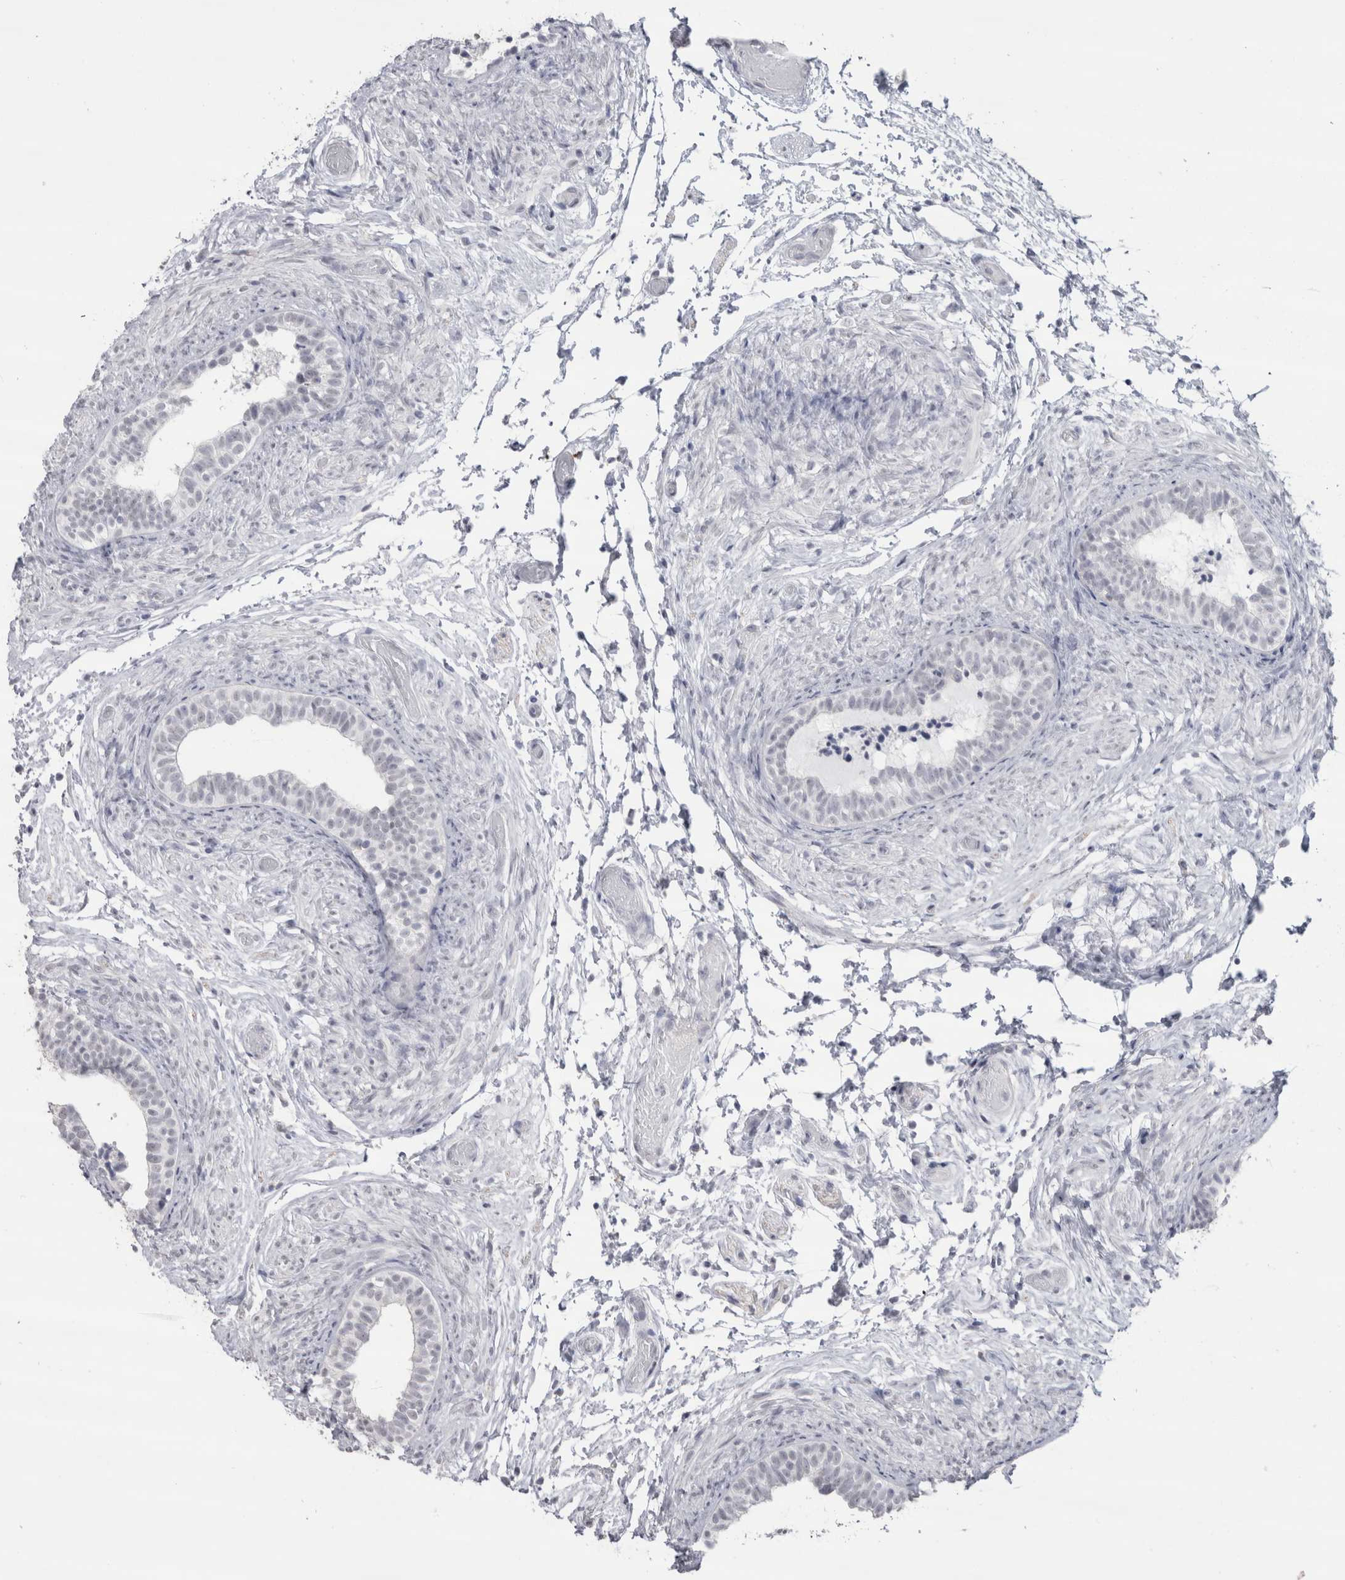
{"staining": {"intensity": "moderate", "quantity": "<25%", "location": "cytoplasmic/membranous"}, "tissue": "epididymis", "cell_type": "Glandular cells", "image_type": "normal", "snomed": [{"axis": "morphology", "description": "Normal tissue, NOS"}, {"axis": "topography", "description": "Epididymis"}], "caption": "Human epididymis stained for a protein (brown) displays moderate cytoplasmic/membranous positive staining in approximately <25% of glandular cells.", "gene": "CDH17", "patient": {"sex": "male", "age": 5}}